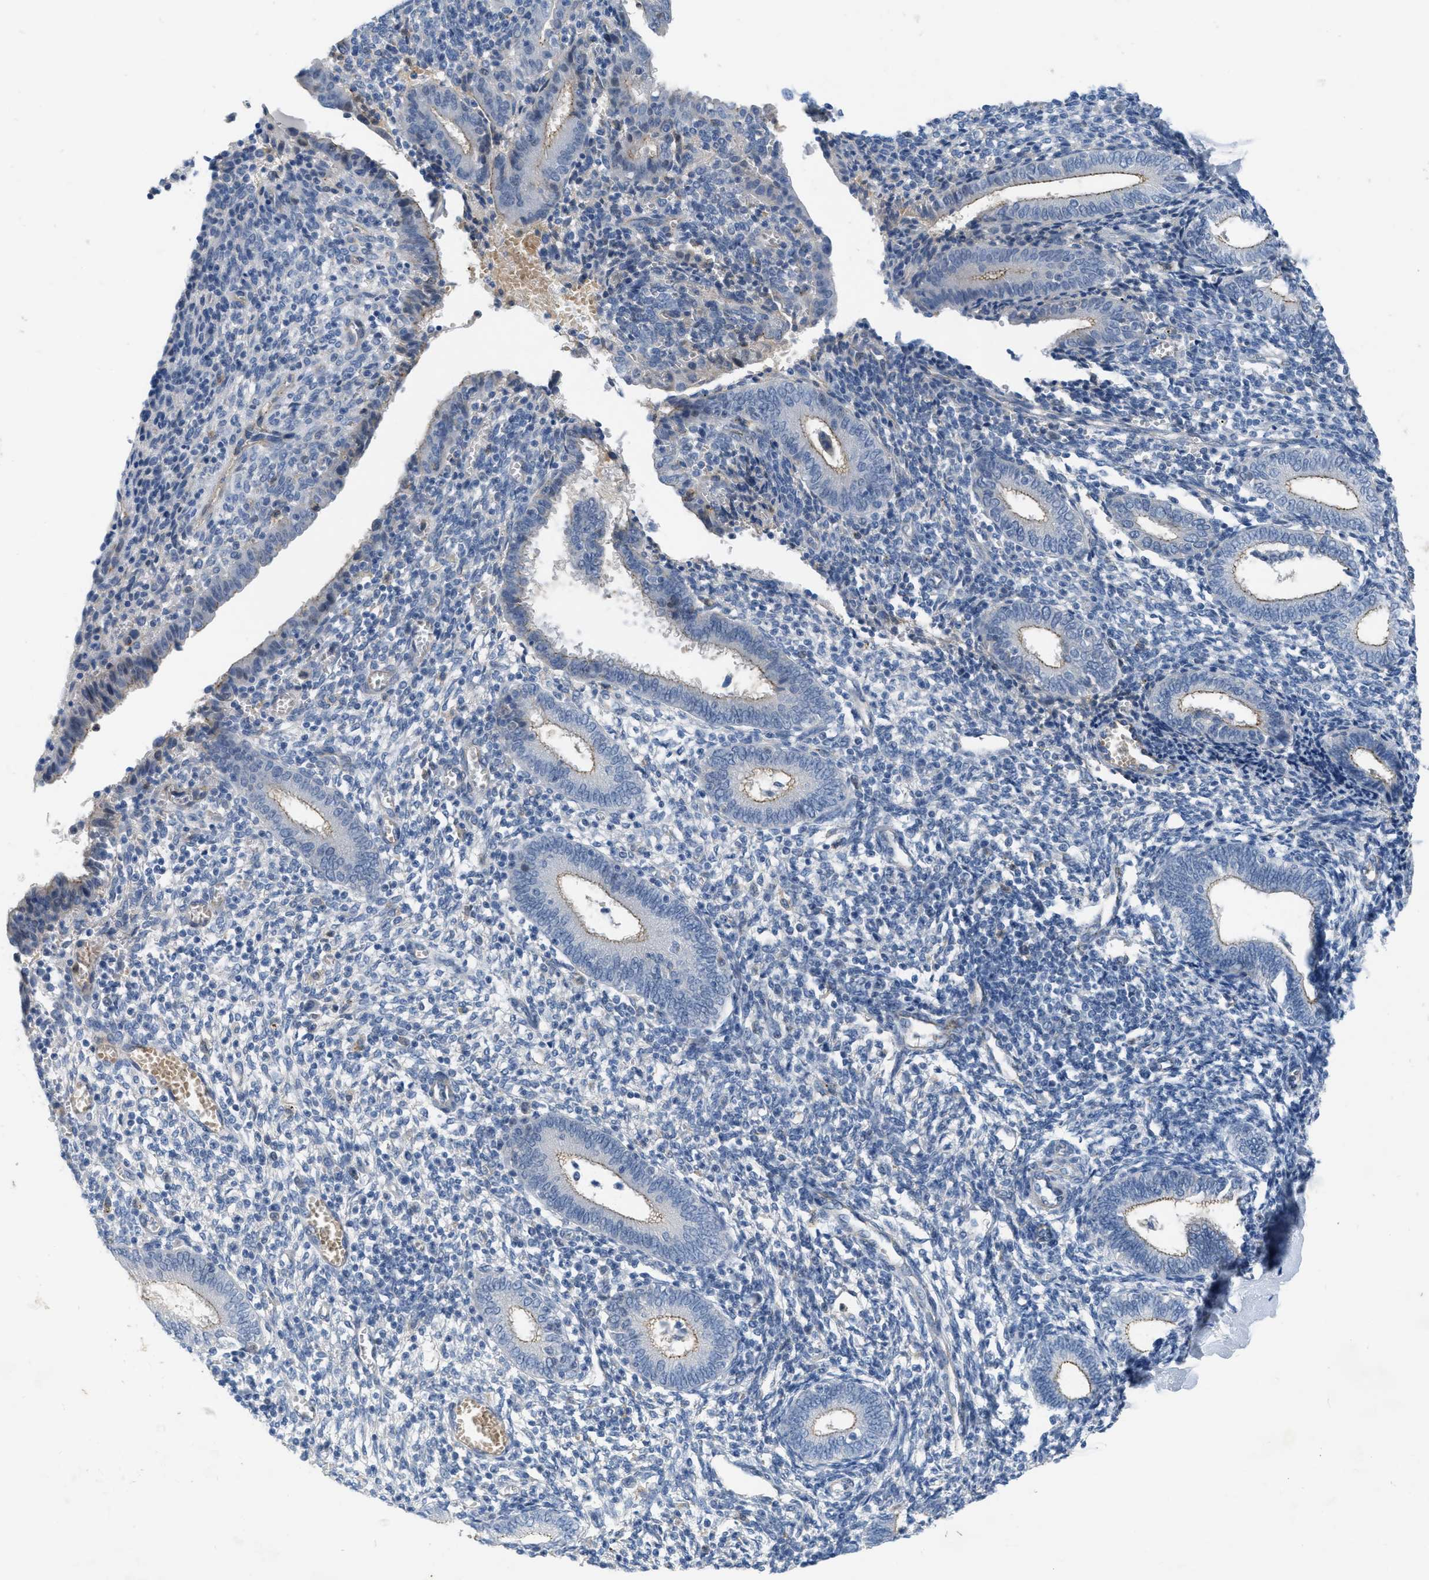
{"staining": {"intensity": "negative", "quantity": "none", "location": "none"}, "tissue": "endometrium", "cell_type": "Cells in endometrial stroma", "image_type": "normal", "snomed": [{"axis": "morphology", "description": "Normal tissue, NOS"}, {"axis": "topography", "description": "Endometrium"}], "caption": "Unremarkable endometrium was stained to show a protein in brown. There is no significant positivity in cells in endometrial stroma. The staining was performed using DAB (3,3'-diaminobenzidine) to visualize the protein expression in brown, while the nuclei were stained in blue with hematoxylin (Magnification: 20x).", "gene": "CRB3", "patient": {"sex": "female", "age": 41}}